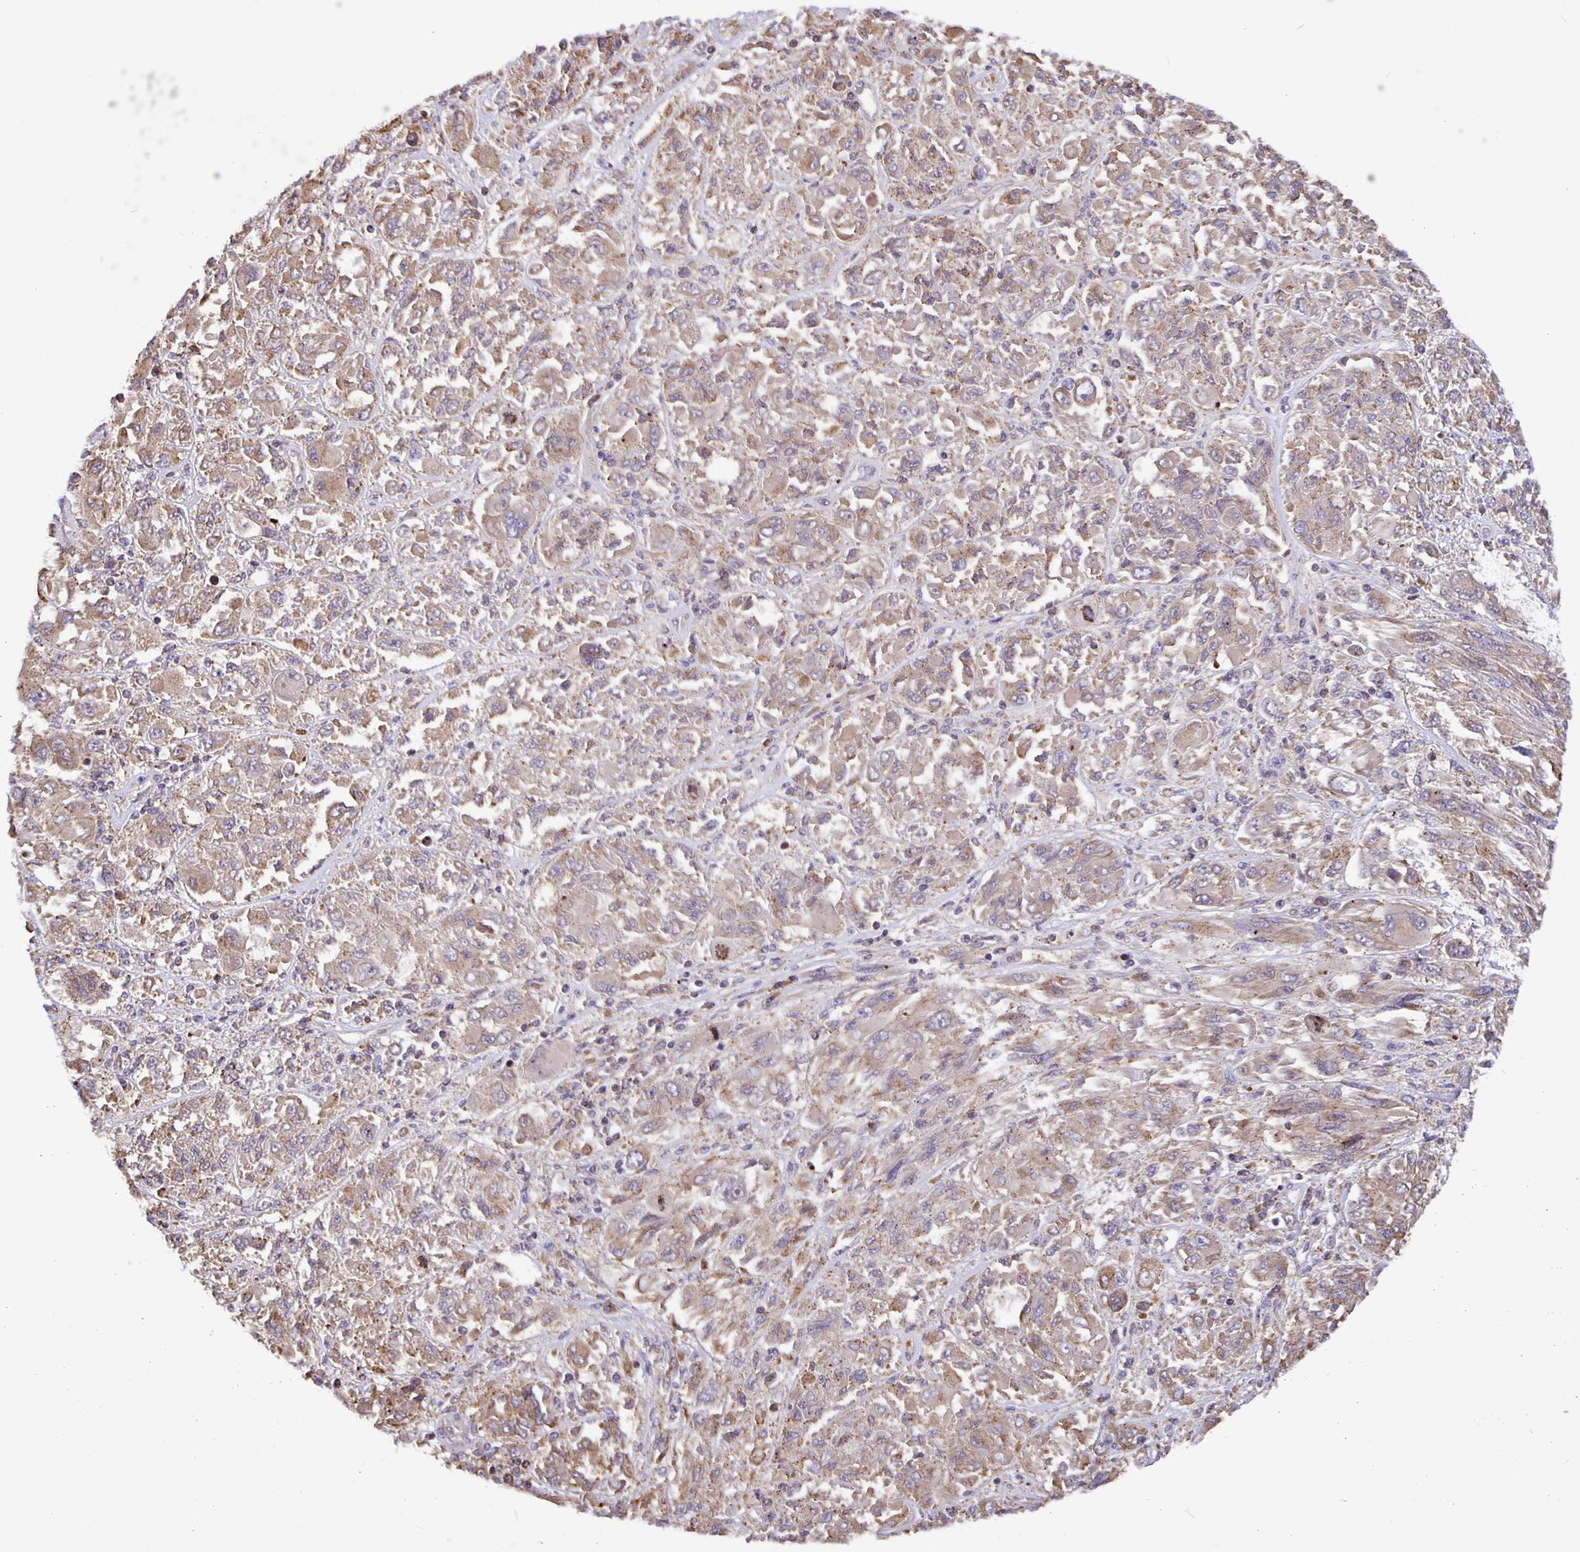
{"staining": {"intensity": "weak", "quantity": ">75%", "location": "cytoplasmic/membranous"}, "tissue": "melanoma", "cell_type": "Tumor cells", "image_type": "cancer", "snomed": [{"axis": "morphology", "description": "Malignant melanoma, NOS"}, {"axis": "topography", "description": "Skin"}], "caption": "Immunohistochemistry histopathology image of neoplastic tissue: human malignant melanoma stained using immunohistochemistry reveals low levels of weak protein expression localized specifically in the cytoplasmic/membranous of tumor cells, appearing as a cytoplasmic/membranous brown color.", "gene": "TMEM71", "patient": {"sex": "female", "age": 91}}